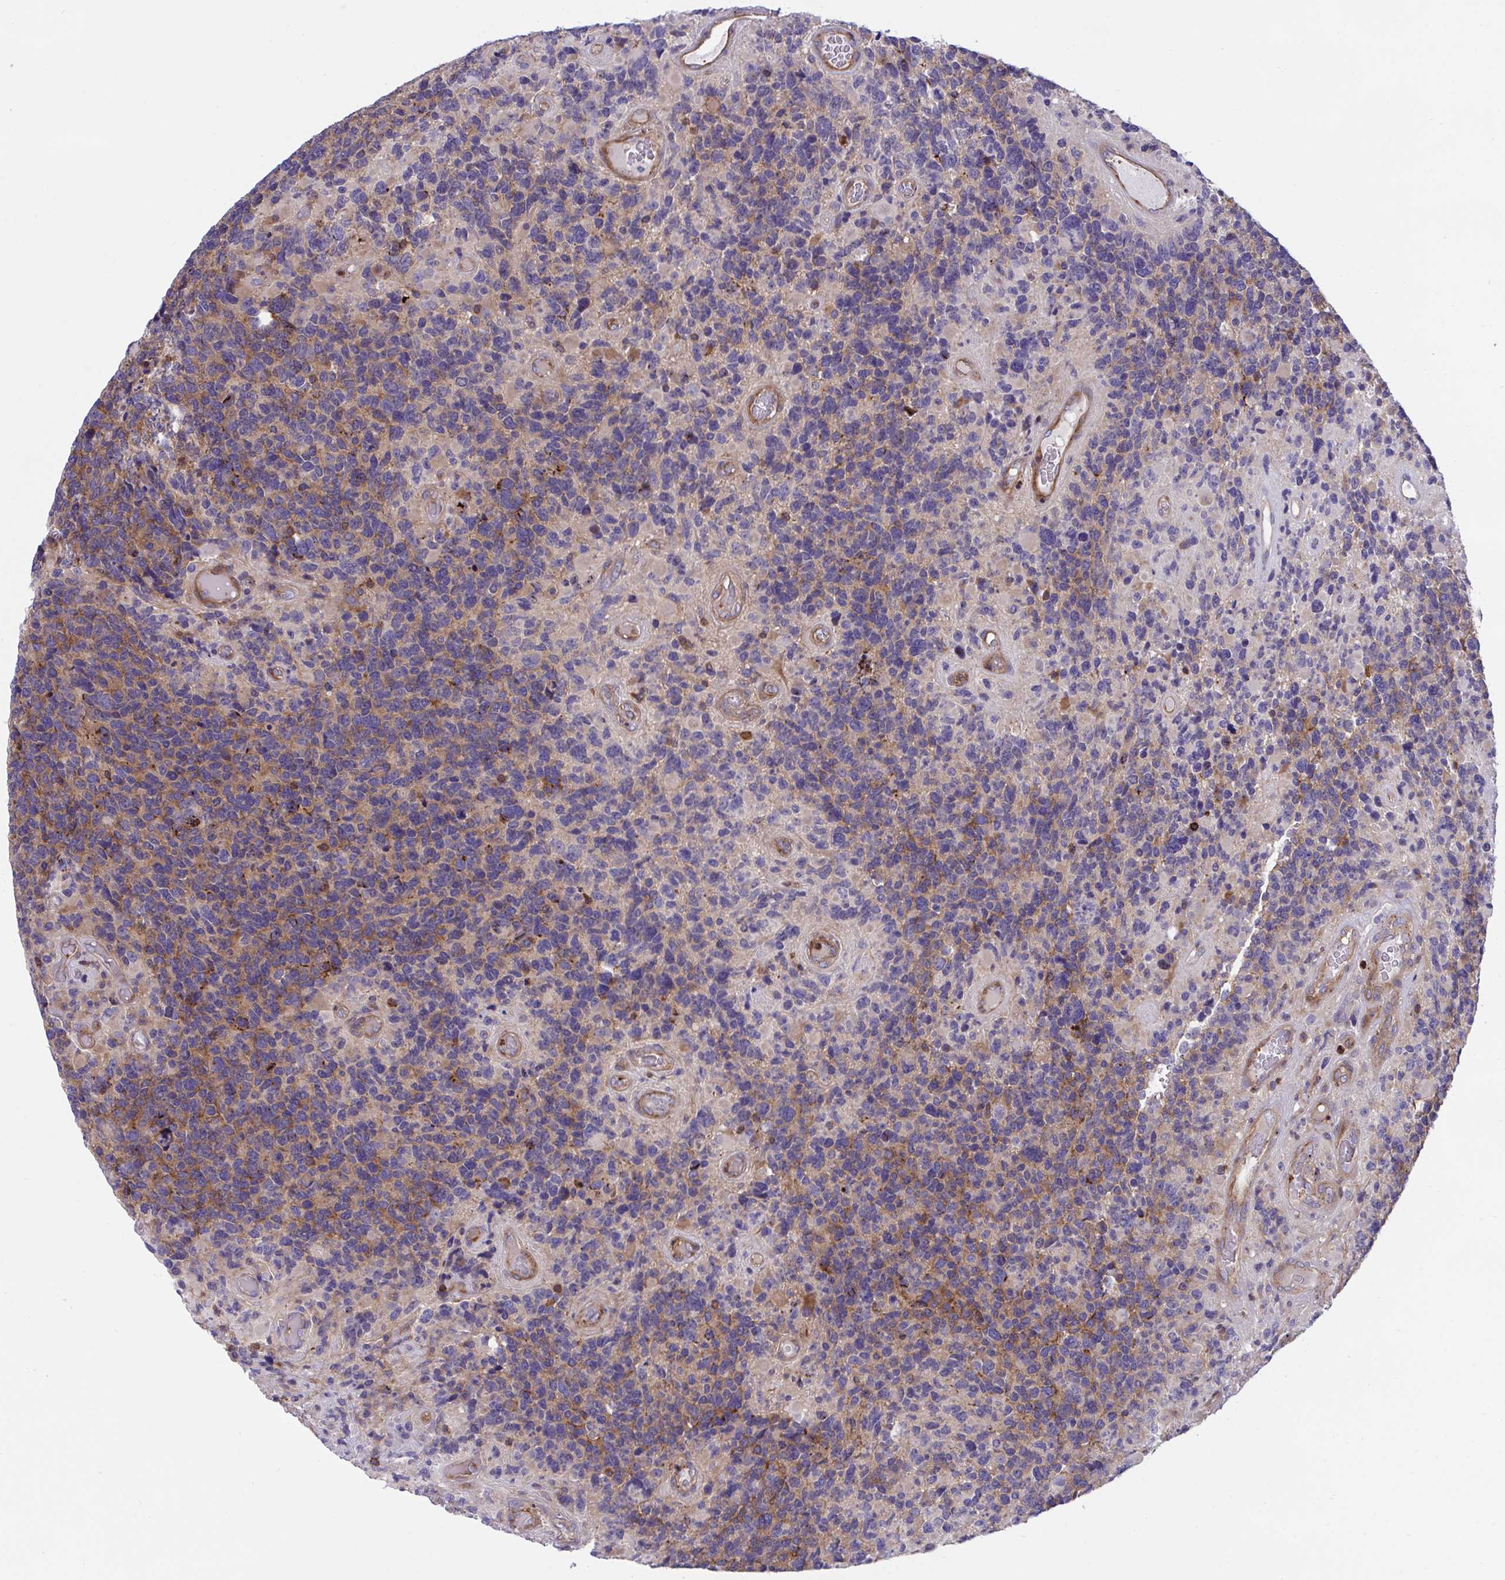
{"staining": {"intensity": "weak", "quantity": "25%-75%", "location": "cytoplasmic/membranous"}, "tissue": "glioma", "cell_type": "Tumor cells", "image_type": "cancer", "snomed": [{"axis": "morphology", "description": "Glioma, malignant, High grade"}, {"axis": "topography", "description": "Brain"}], "caption": "Brown immunohistochemical staining in malignant glioma (high-grade) shows weak cytoplasmic/membranous positivity in approximately 25%-75% of tumor cells.", "gene": "PPIH", "patient": {"sex": "female", "age": 40}}